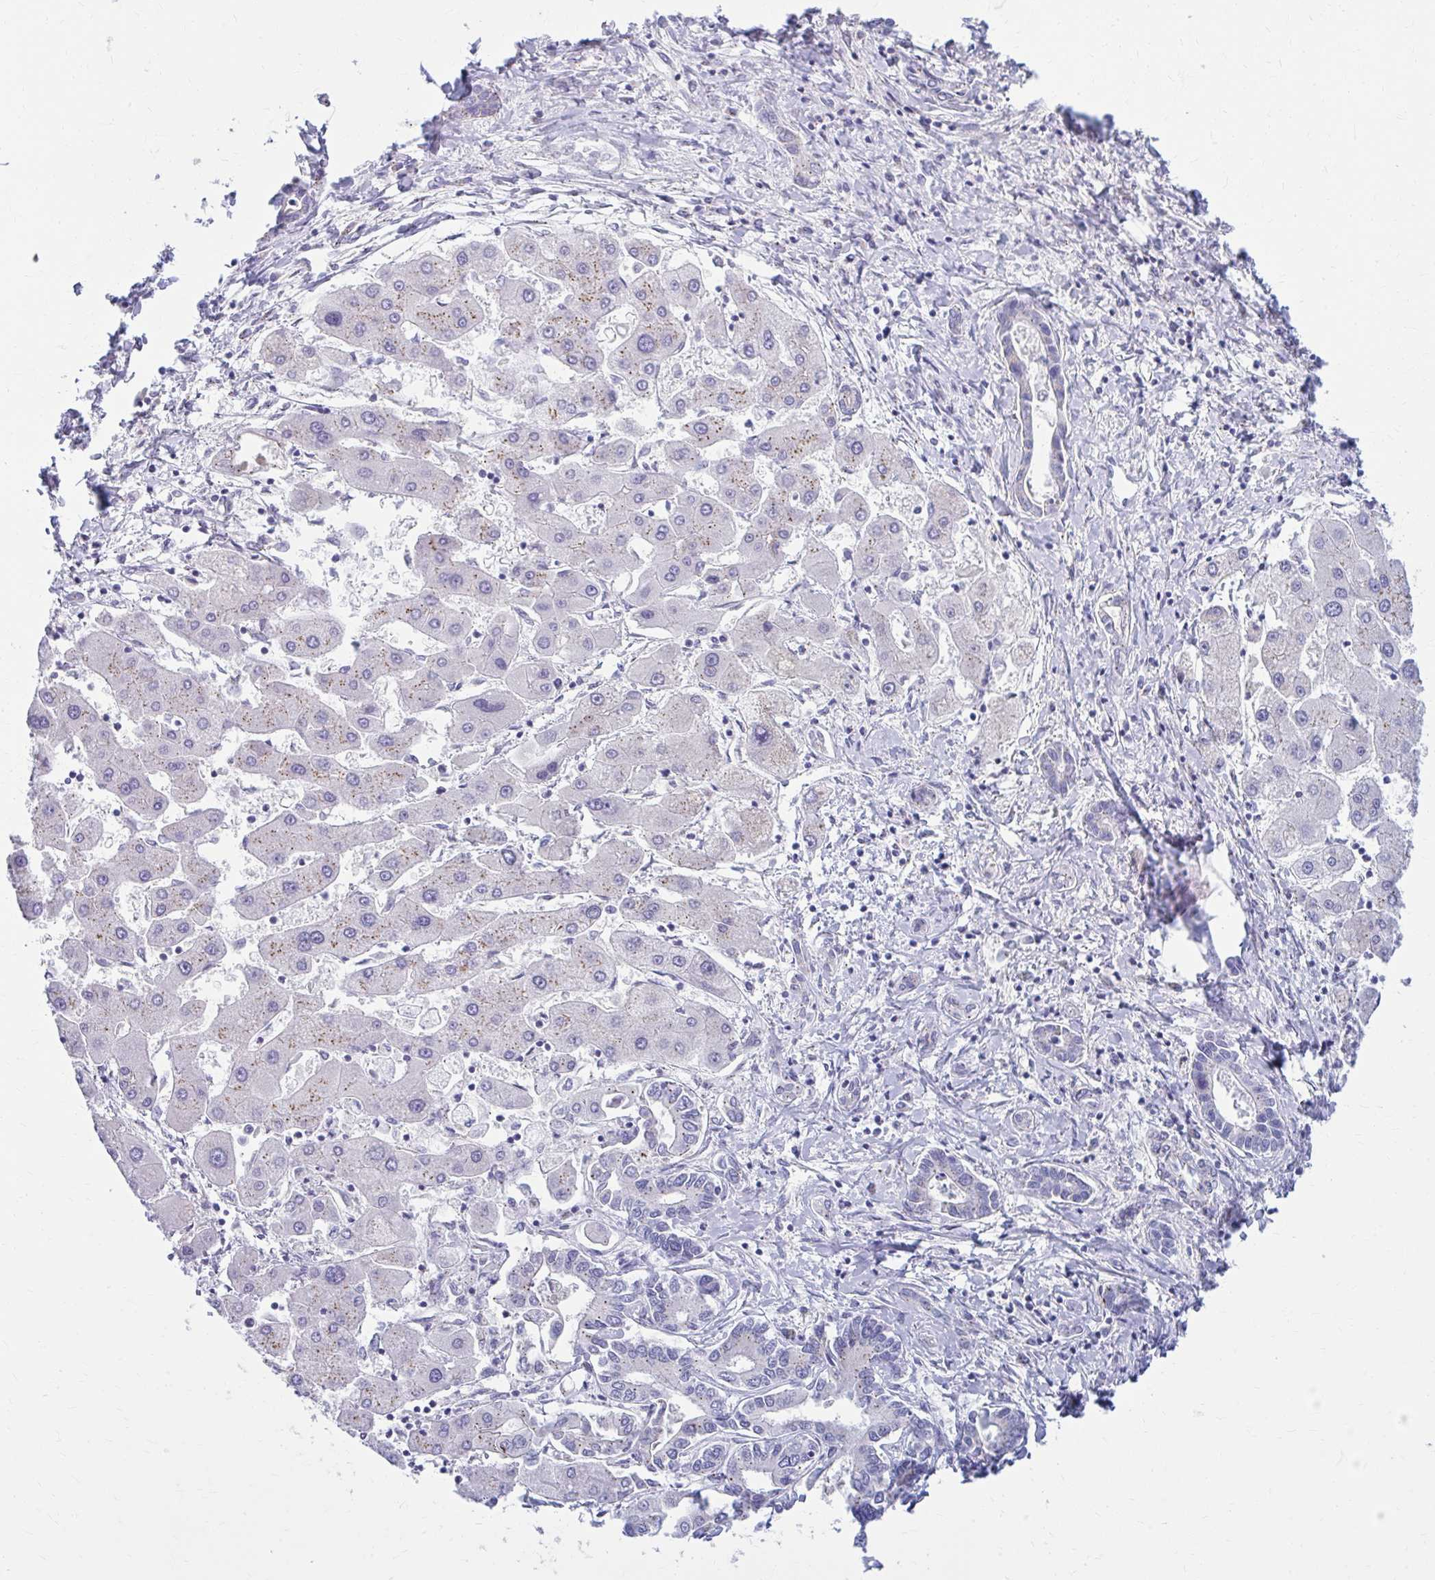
{"staining": {"intensity": "moderate", "quantity": "<25%", "location": "cytoplasmic/membranous"}, "tissue": "liver cancer", "cell_type": "Tumor cells", "image_type": "cancer", "snomed": [{"axis": "morphology", "description": "Cholangiocarcinoma"}, {"axis": "topography", "description": "Liver"}], "caption": "Human liver cancer (cholangiocarcinoma) stained for a protein (brown) shows moderate cytoplasmic/membranous positive positivity in about <25% of tumor cells.", "gene": "RADIL", "patient": {"sex": "male", "age": 66}}